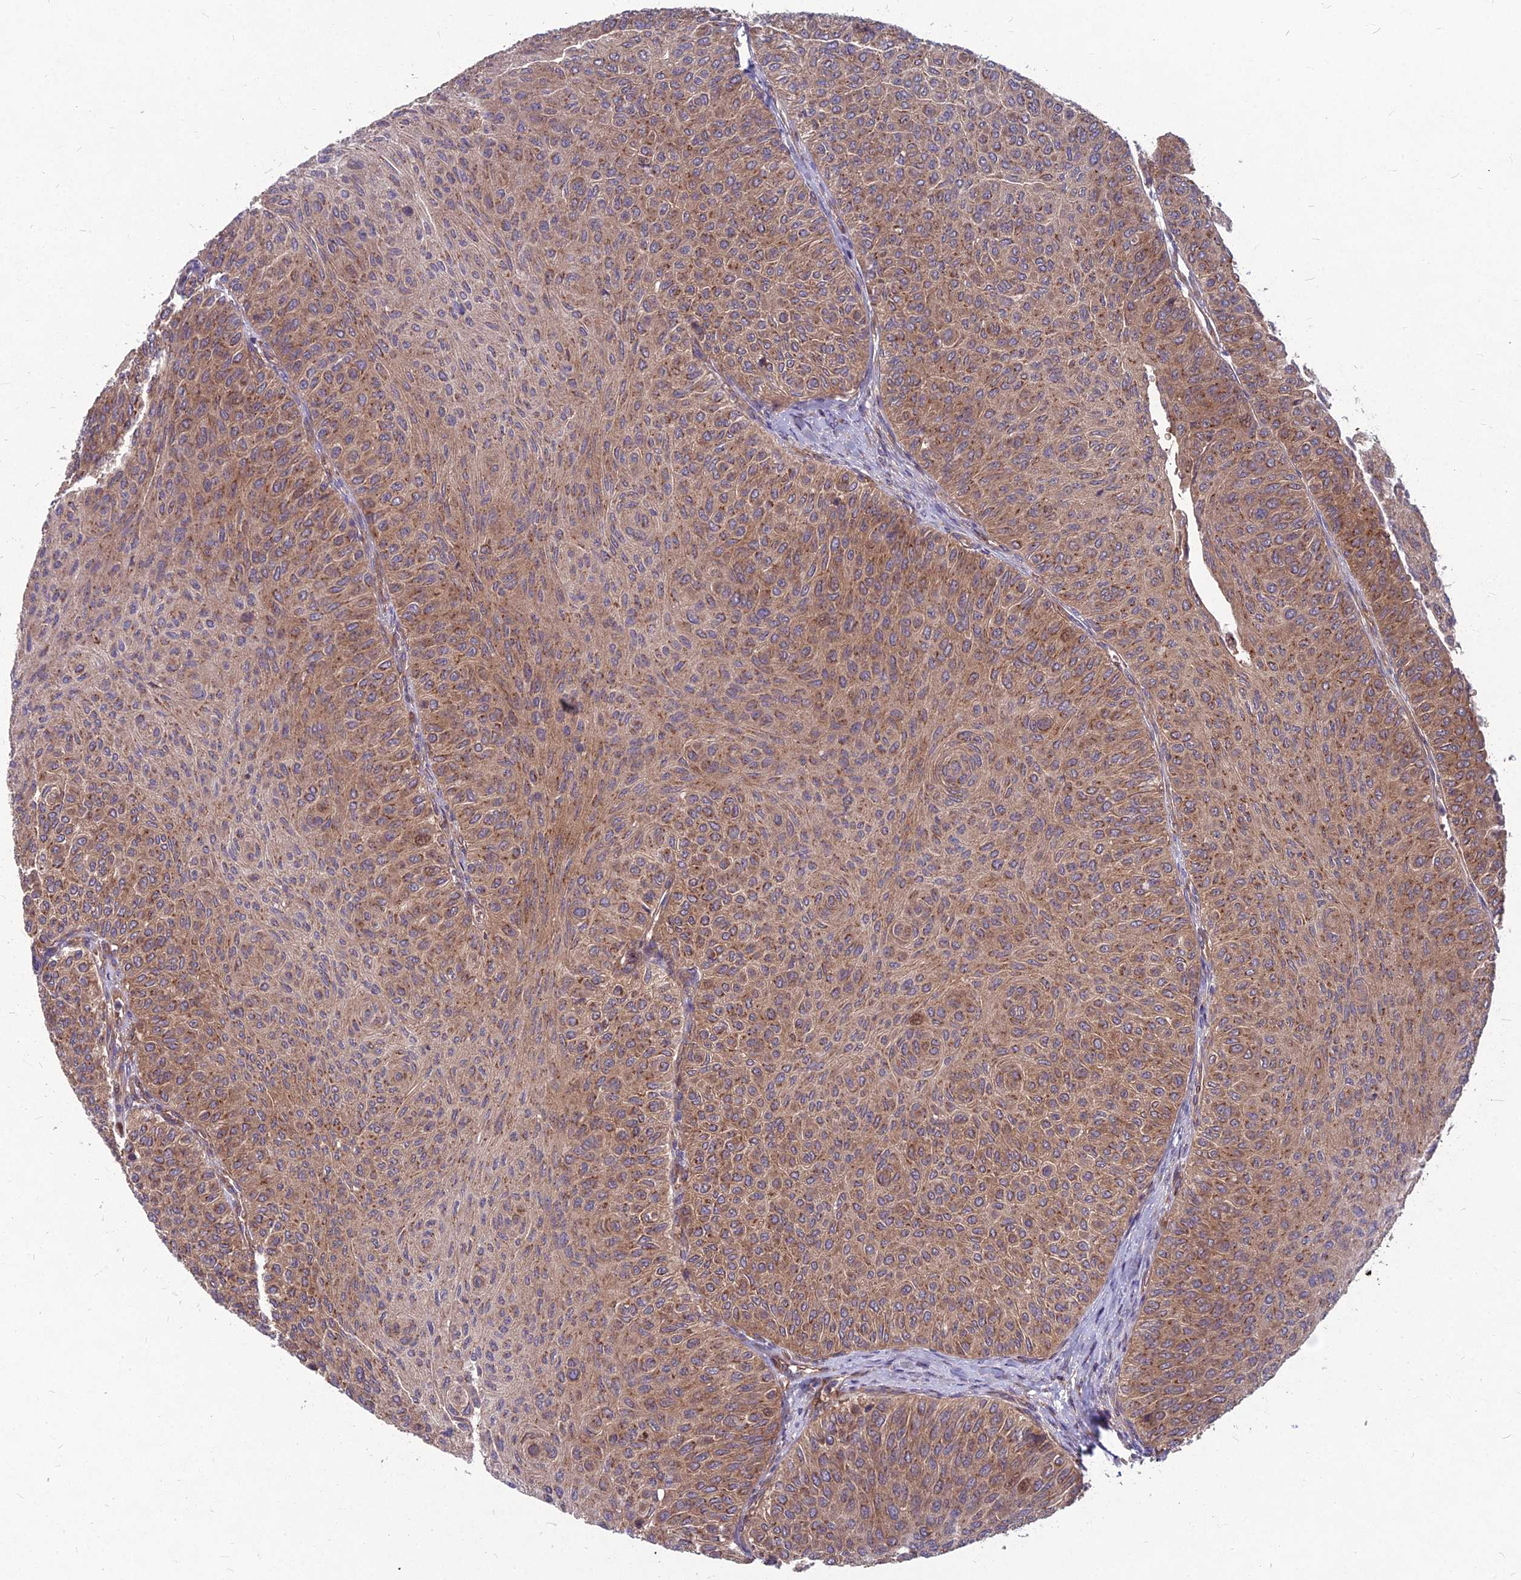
{"staining": {"intensity": "moderate", "quantity": "25%-75%", "location": "cytoplasmic/membranous"}, "tissue": "urothelial cancer", "cell_type": "Tumor cells", "image_type": "cancer", "snomed": [{"axis": "morphology", "description": "Urothelial carcinoma, Low grade"}, {"axis": "topography", "description": "Urinary bladder"}], "caption": "Brown immunohistochemical staining in human urothelial cancer shows moderate cytoplasmic/membranous staining in about 25%-75% of tumor cells.", "gene": "MFSD8", "patient": {"sex": "male", "age": 78}}